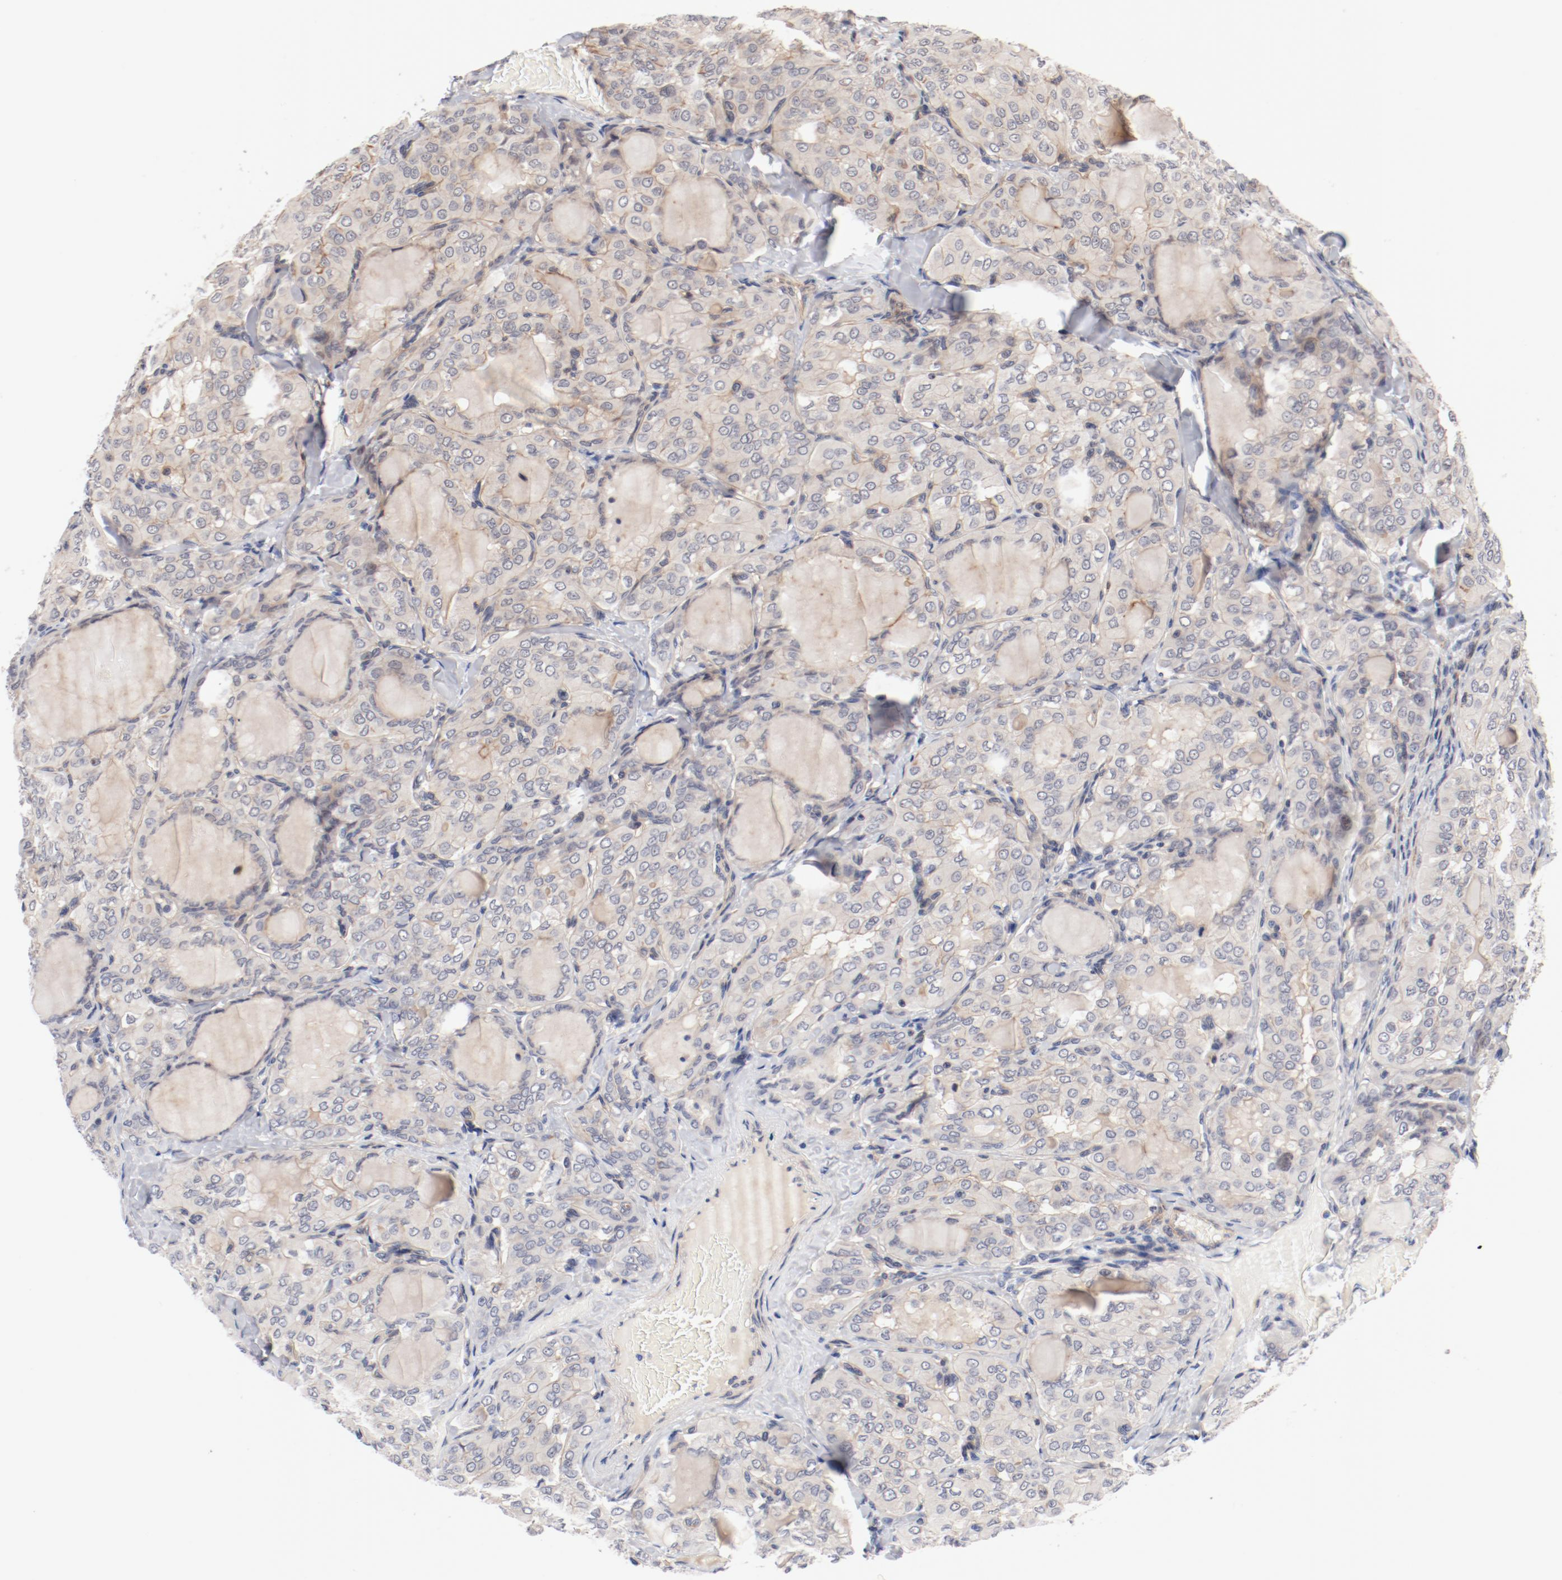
{"staining": {"intensity": "weak", "quantity": "<25%", "location": "cytoplasmic/membranous"}, "tissue": "thyroid cancer", "cell_type": "Tumor cells", "image_type": "cancer", "snomed": [{"axis": "morphology", "description": "Papillary adenocarcinoma, NOS"}, {"axis": "topography", "description": "Thyroid gland"}], "caption": "Tumor cells are negative for protein expression in human thyroid papillary adenocarcinoma.", "gene": "ZNF267", "patient": {"sex": "male", "age": 20}}